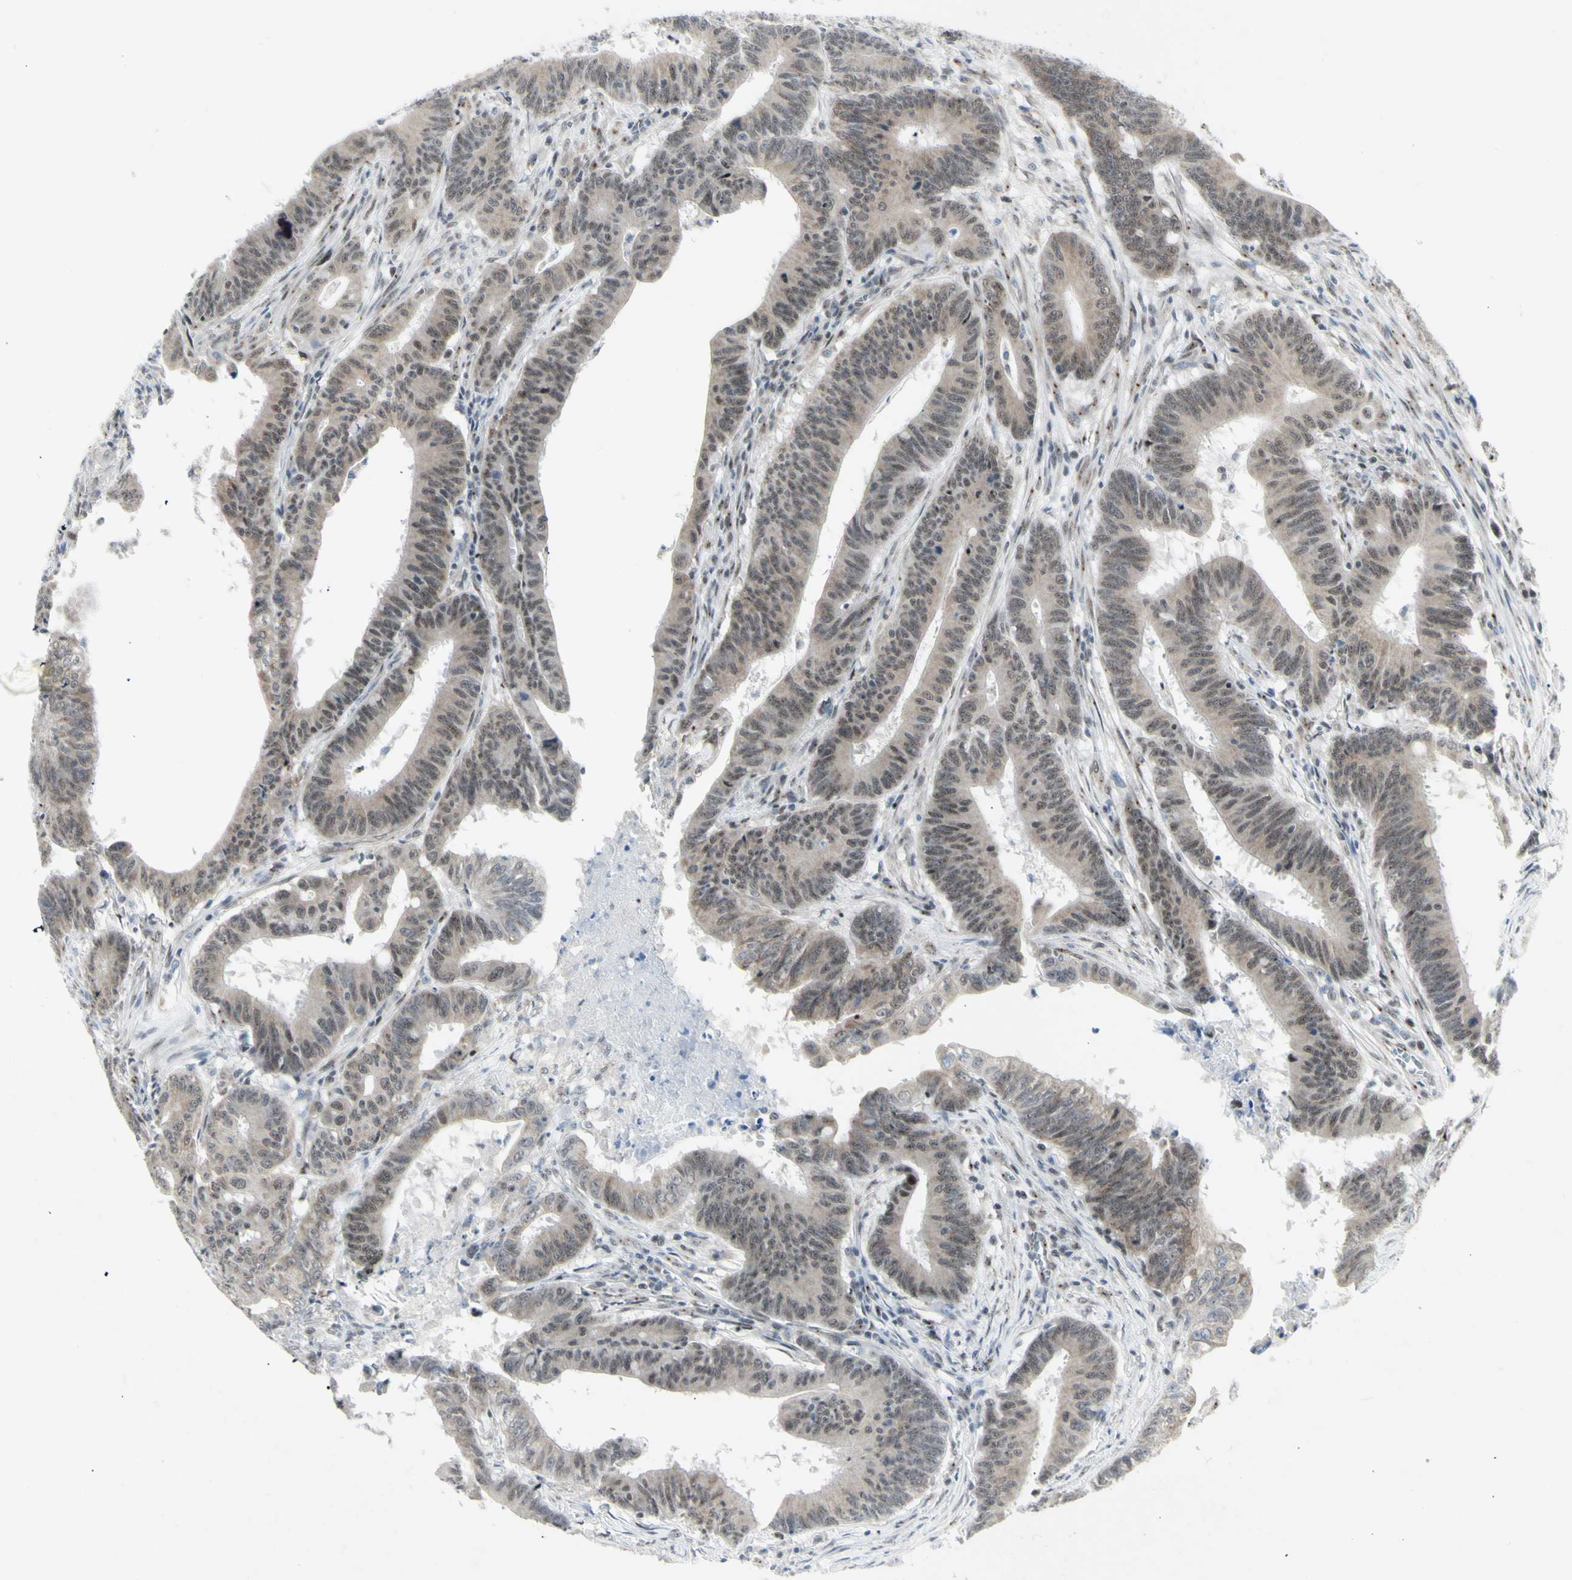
{"staining": {"intensity": "moderate", "quantity": ">75%", "location": "cytoplasmic/membranous,nuclear"}, "tissue": "colorectal cancer", "cell_type": "Tumor cells", "image_type": "cancer", "snomed": [{"axis": "morphology", "description": "Adenocarcinoma, NOS"}, {"axis": "topography", "description": "Colon"}], "caption": "Protein analysis of colorectal adenocarcinoma tissue displays moderate cytoplasmic/membranous and nuclear staining in approximately >75% of tumor cells.", "gene": "DHRS7B", "patient": {"sex": "male", "age": 45}}